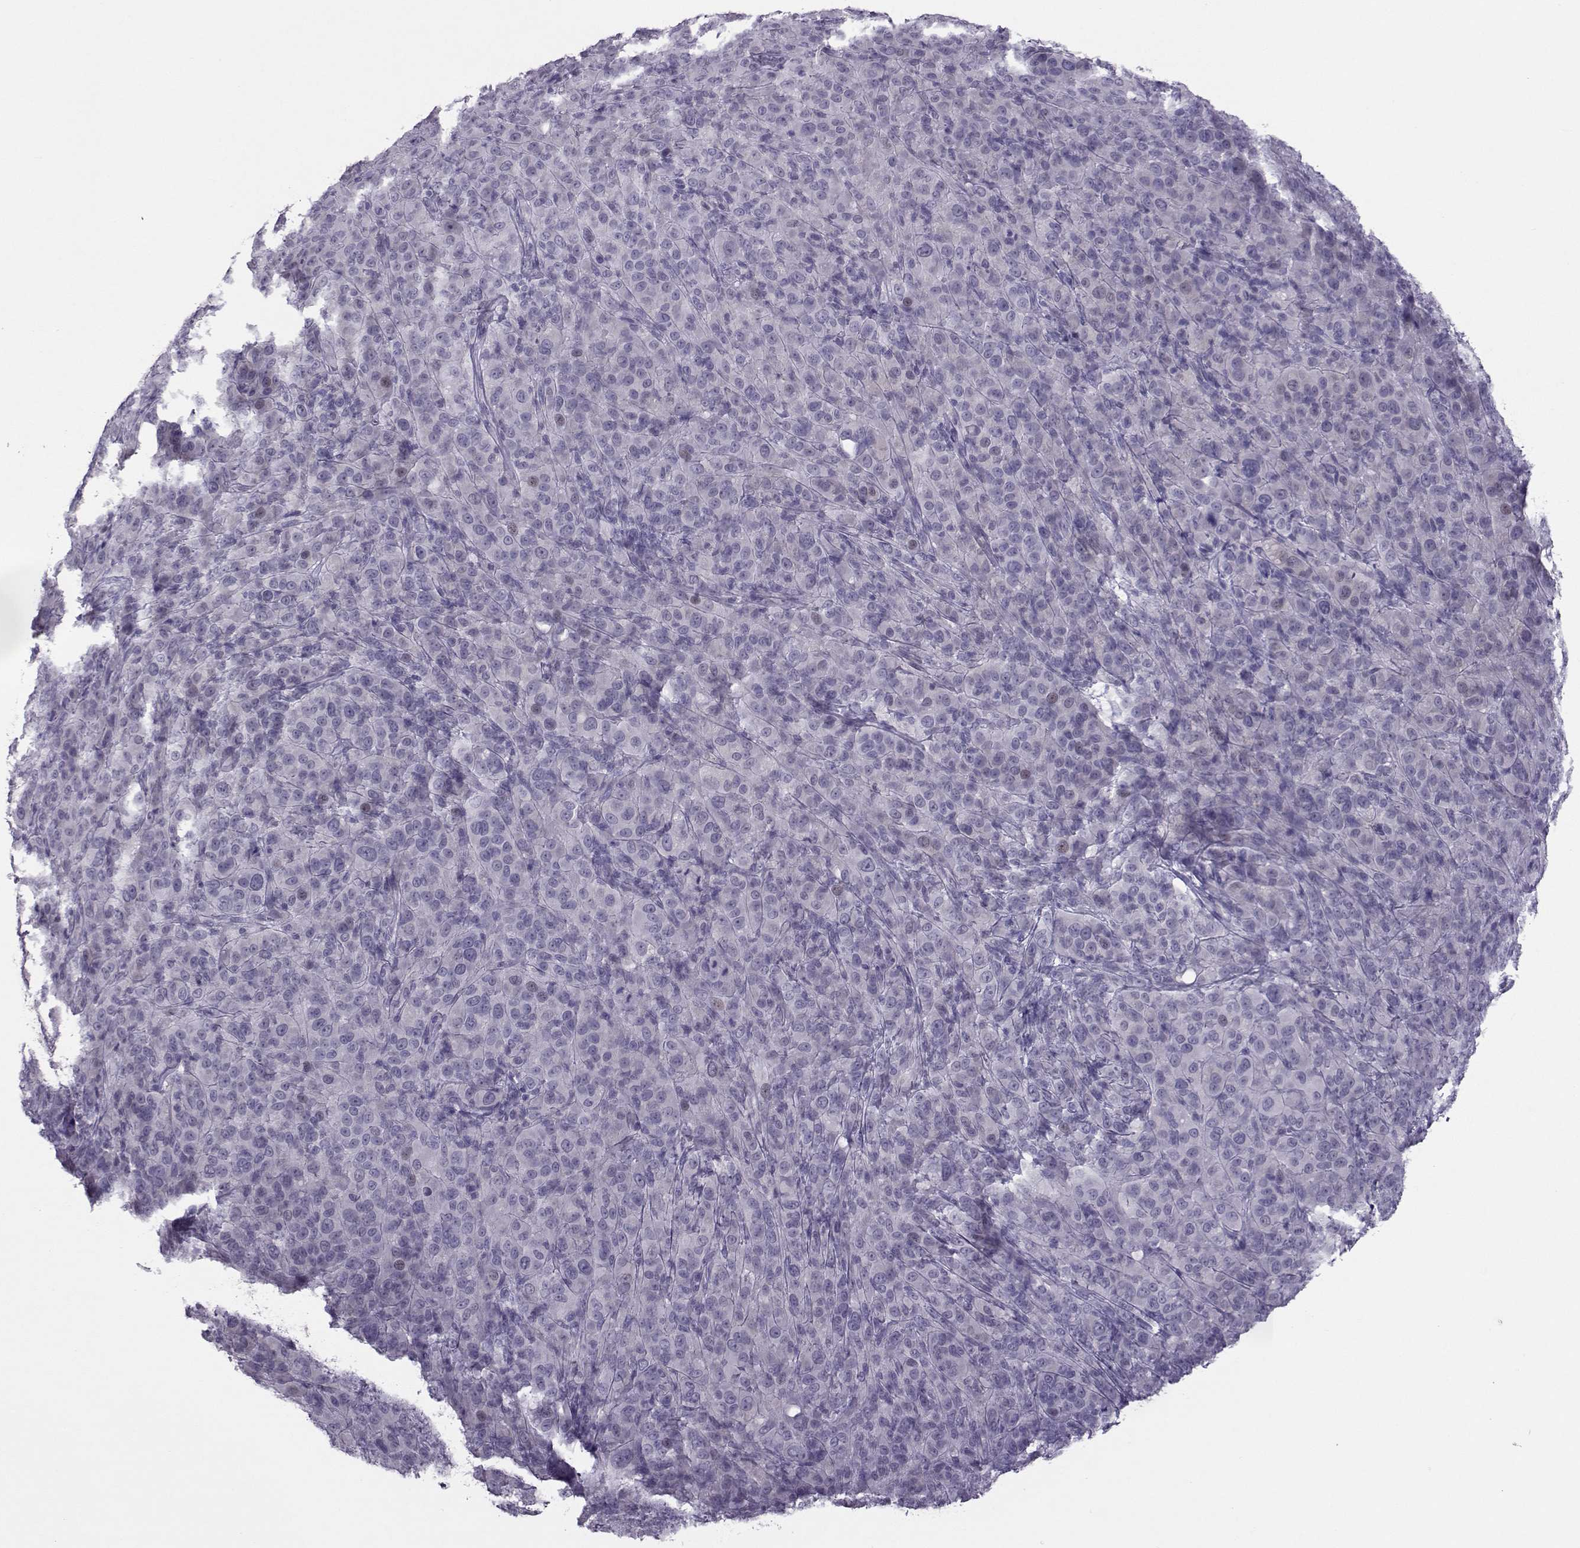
{"staining": {"intensity": "negative", "quantity": "none", "location": "none"}, "tissue": "melanoma", "cell_type": "Tumor cells", "image_type": "cancer", "snomed": [{"axis": "morphology", "description": "Malignant melanoma, NOS"}, {"axis": "topography", "description": "Skin"}], "caption": "Tumor cells show no significant positivity in melanoma.", "gene": "ASRGL1", "patient": {"sex": "female", "age": 87}}